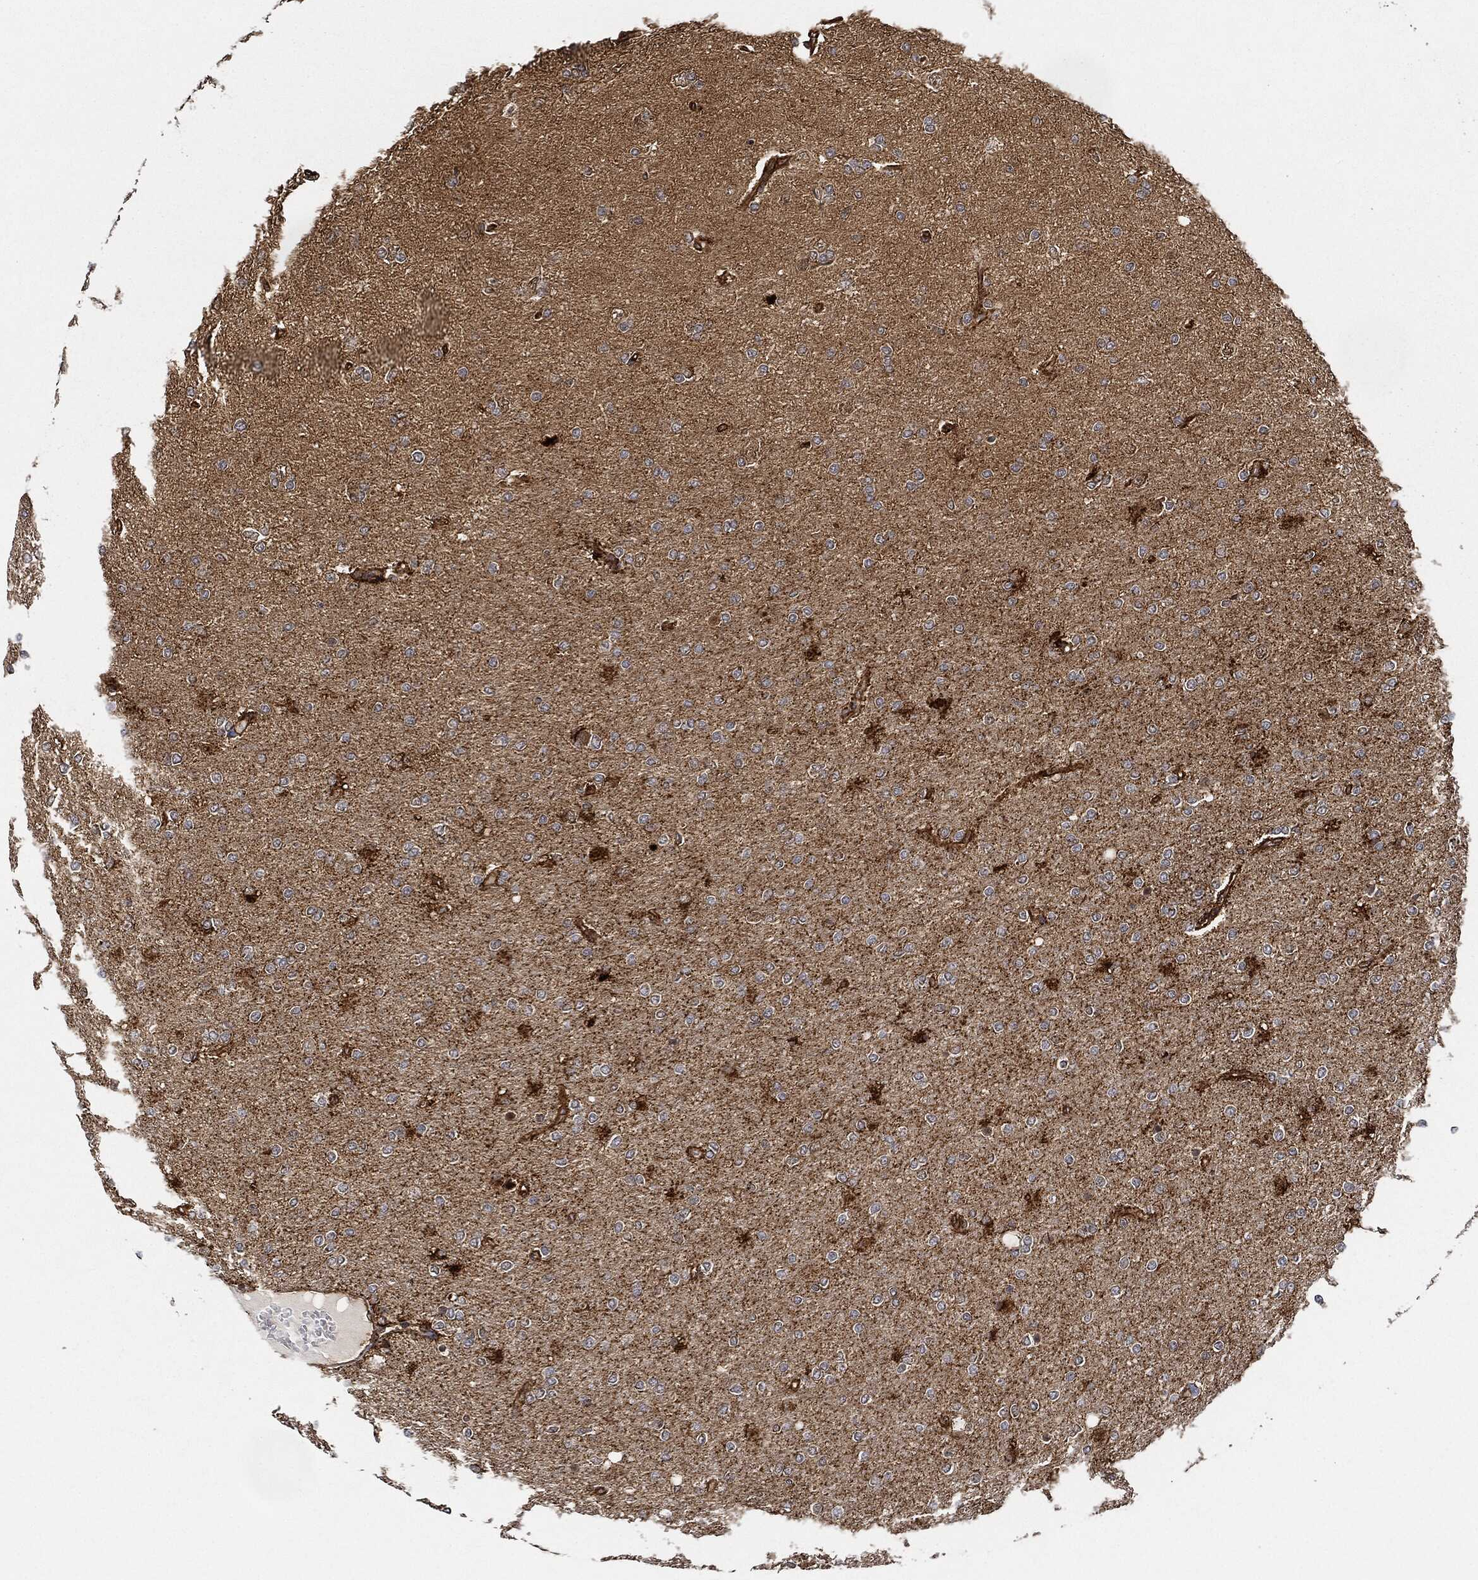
{"staining": {"intensity": "negative", "quantity": "none", "location": "none"}, "tissue": "glioma", "cell_type": "Tumor cells", "image_type": "cancer", "snomed": [{"axis": "morphology", "description": "Glioma, malignant, High grade"}, {"axis": "topography", "description": "Cerebral cortex"}], "caption": "High power microscopy micrograph of an IHC histopathology image of high-grade glioma (malignant), revealing no significant positivity in tumor cells.", "gene": "MAP3K3", "patient": {"sex": "male", "age": 70}}